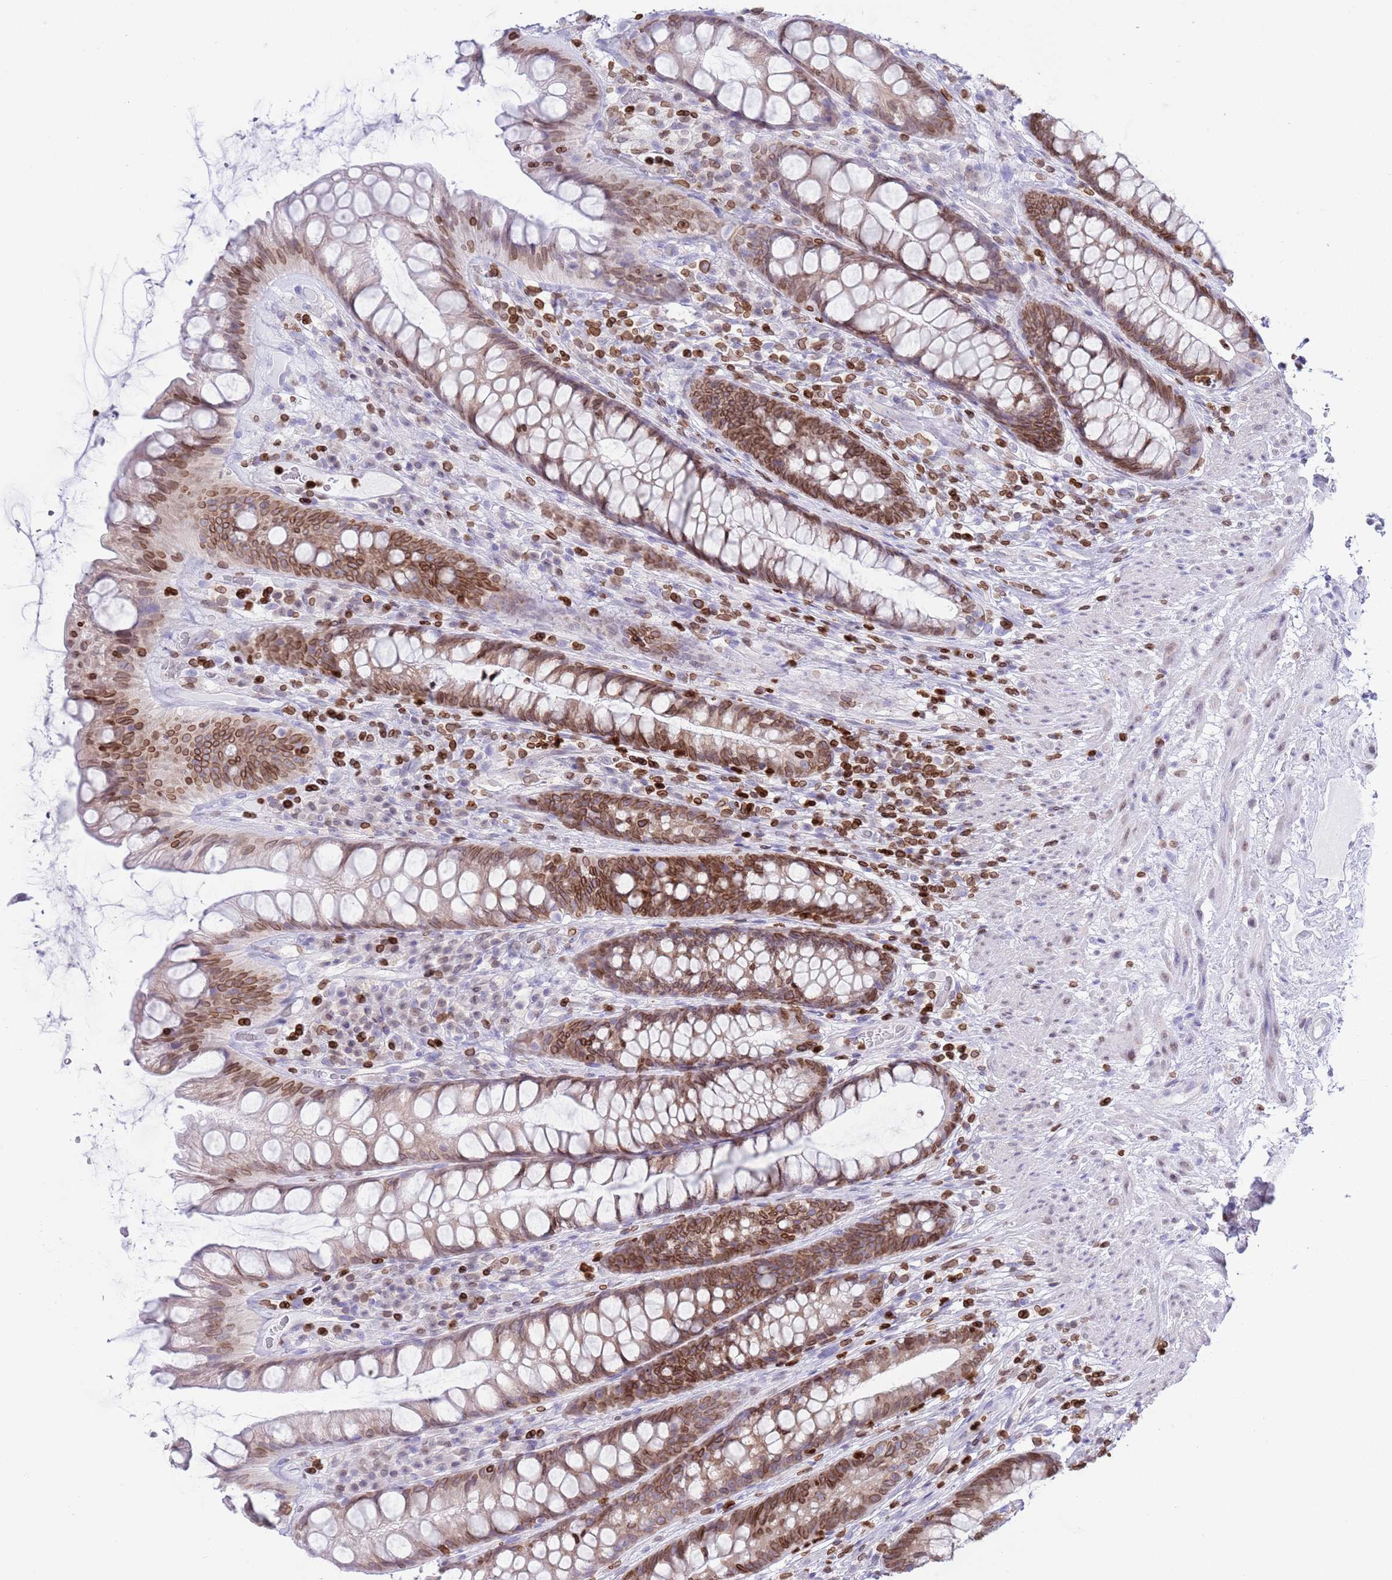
{"staining": {"intensity": "moderate", "quantity": "25%-75%", "location": "cytoplasmic/membranous,nuclear"}, "tissue": "rectum", "cell_type": "Glandular cells", "image_type": "normal", "snomed": [{"axis": "morphology", "description": "Normal tissue, NOS"}, {"axis": "topography", "description": "Rectum"}], "caption": "A brown stain highlights moderate cytoplasmic/membranous,nuclear positivity of a protein in glandular cells of benign rectum.", "gene": "LBR", "patient": {"sex": "male", "age": 74}}